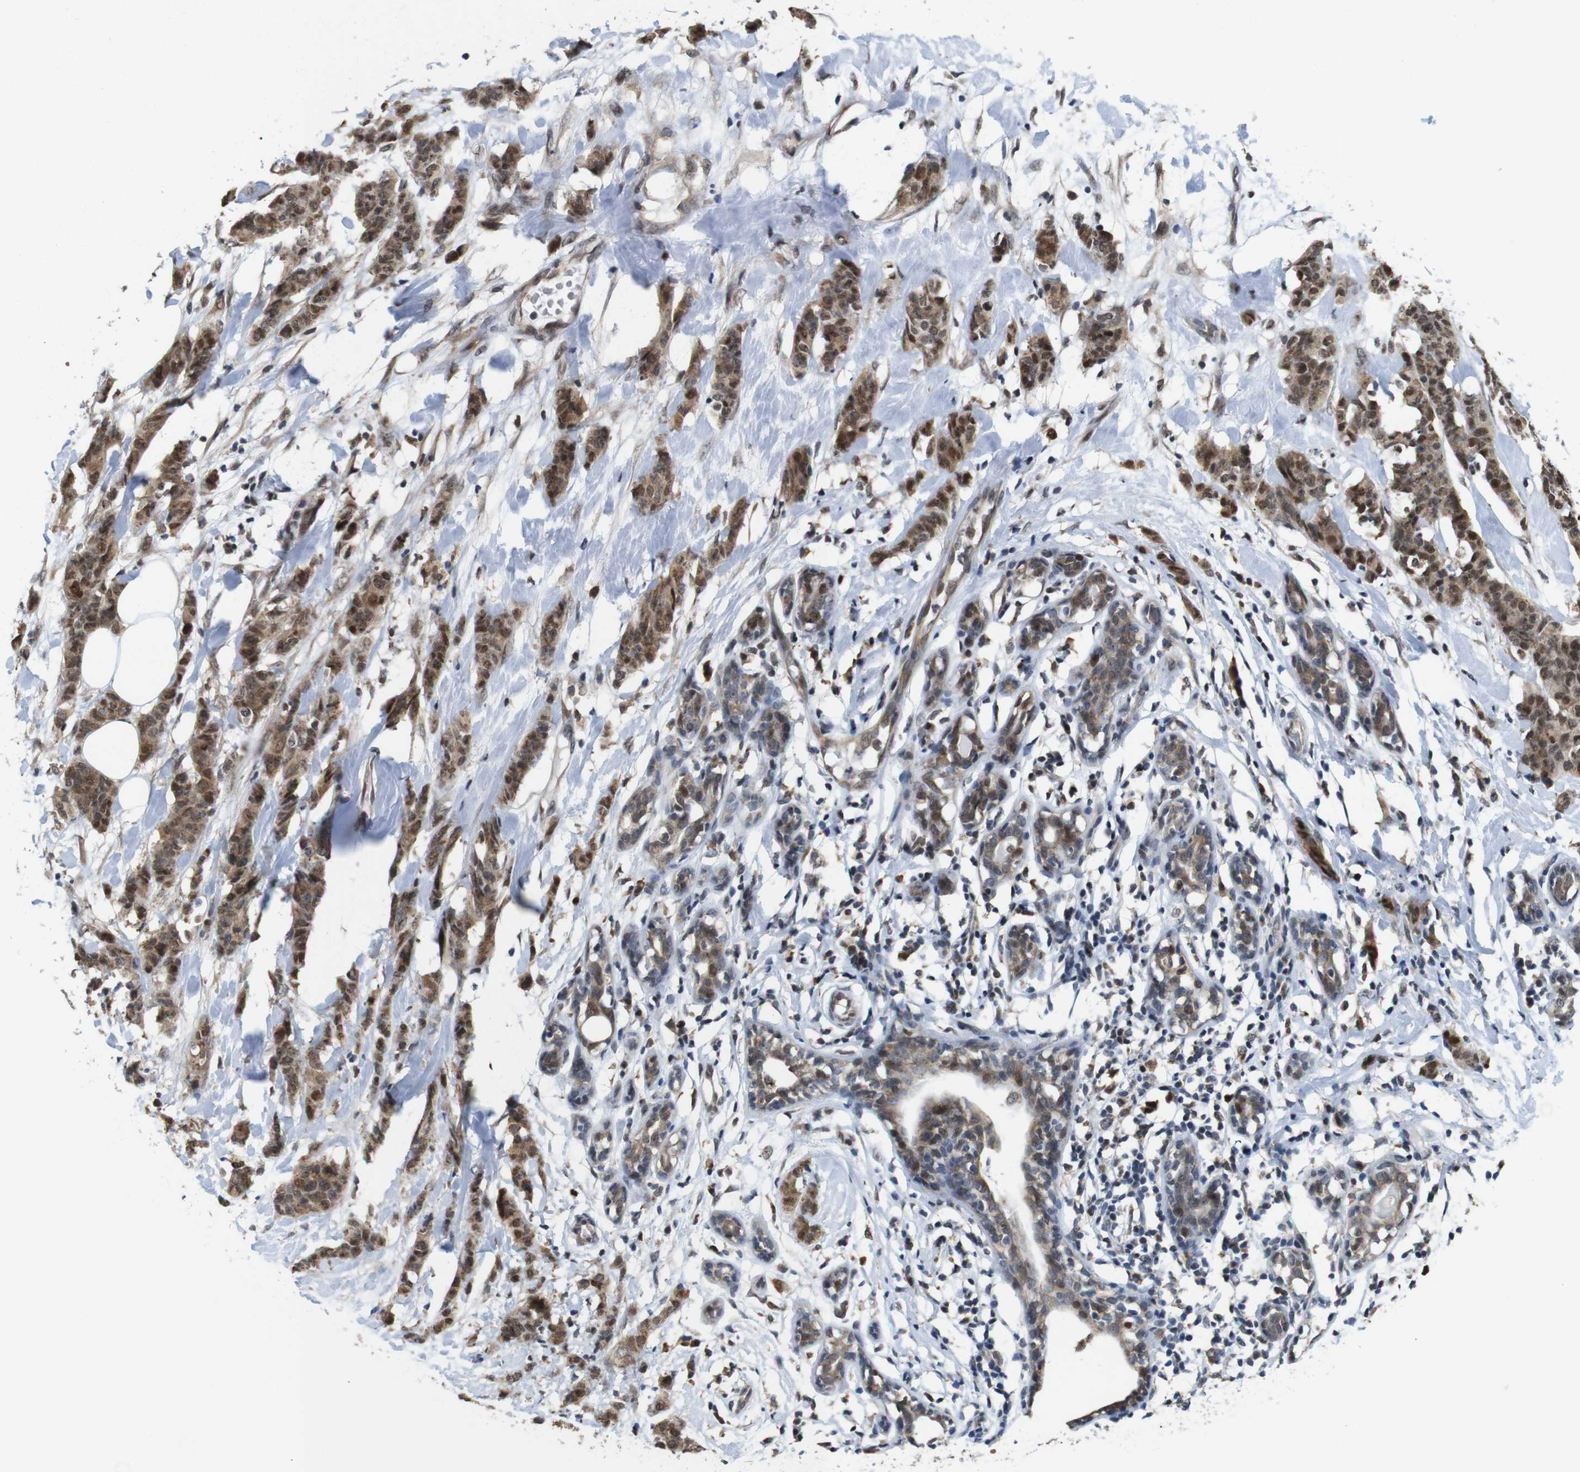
{"staining": {"intensity": "moderate", "quantity": ">75%", "location": "cytoplasmic/membranous,nuclear"}, "tissue": "breast cancer", "cell_type": "Tumor cells", "image_type": "cancer", "snomed": [{"axis": "morphology", "description": "Normal tissue, NOS"}, {"axis": "morphology", "description": "Duct carcinoma"}, {"axis": "topography", "description": "Breast"}], "caption": "The image exhibits immunohistochemical staining of breast cancer (invasive ductal carcinoma). There is moderate cytoplasmic/membranous and nuclear expression is present in about >75% of tumor cells.", "gene": "PNMA8A", "patient": {"sex": "female", "age": 40}}